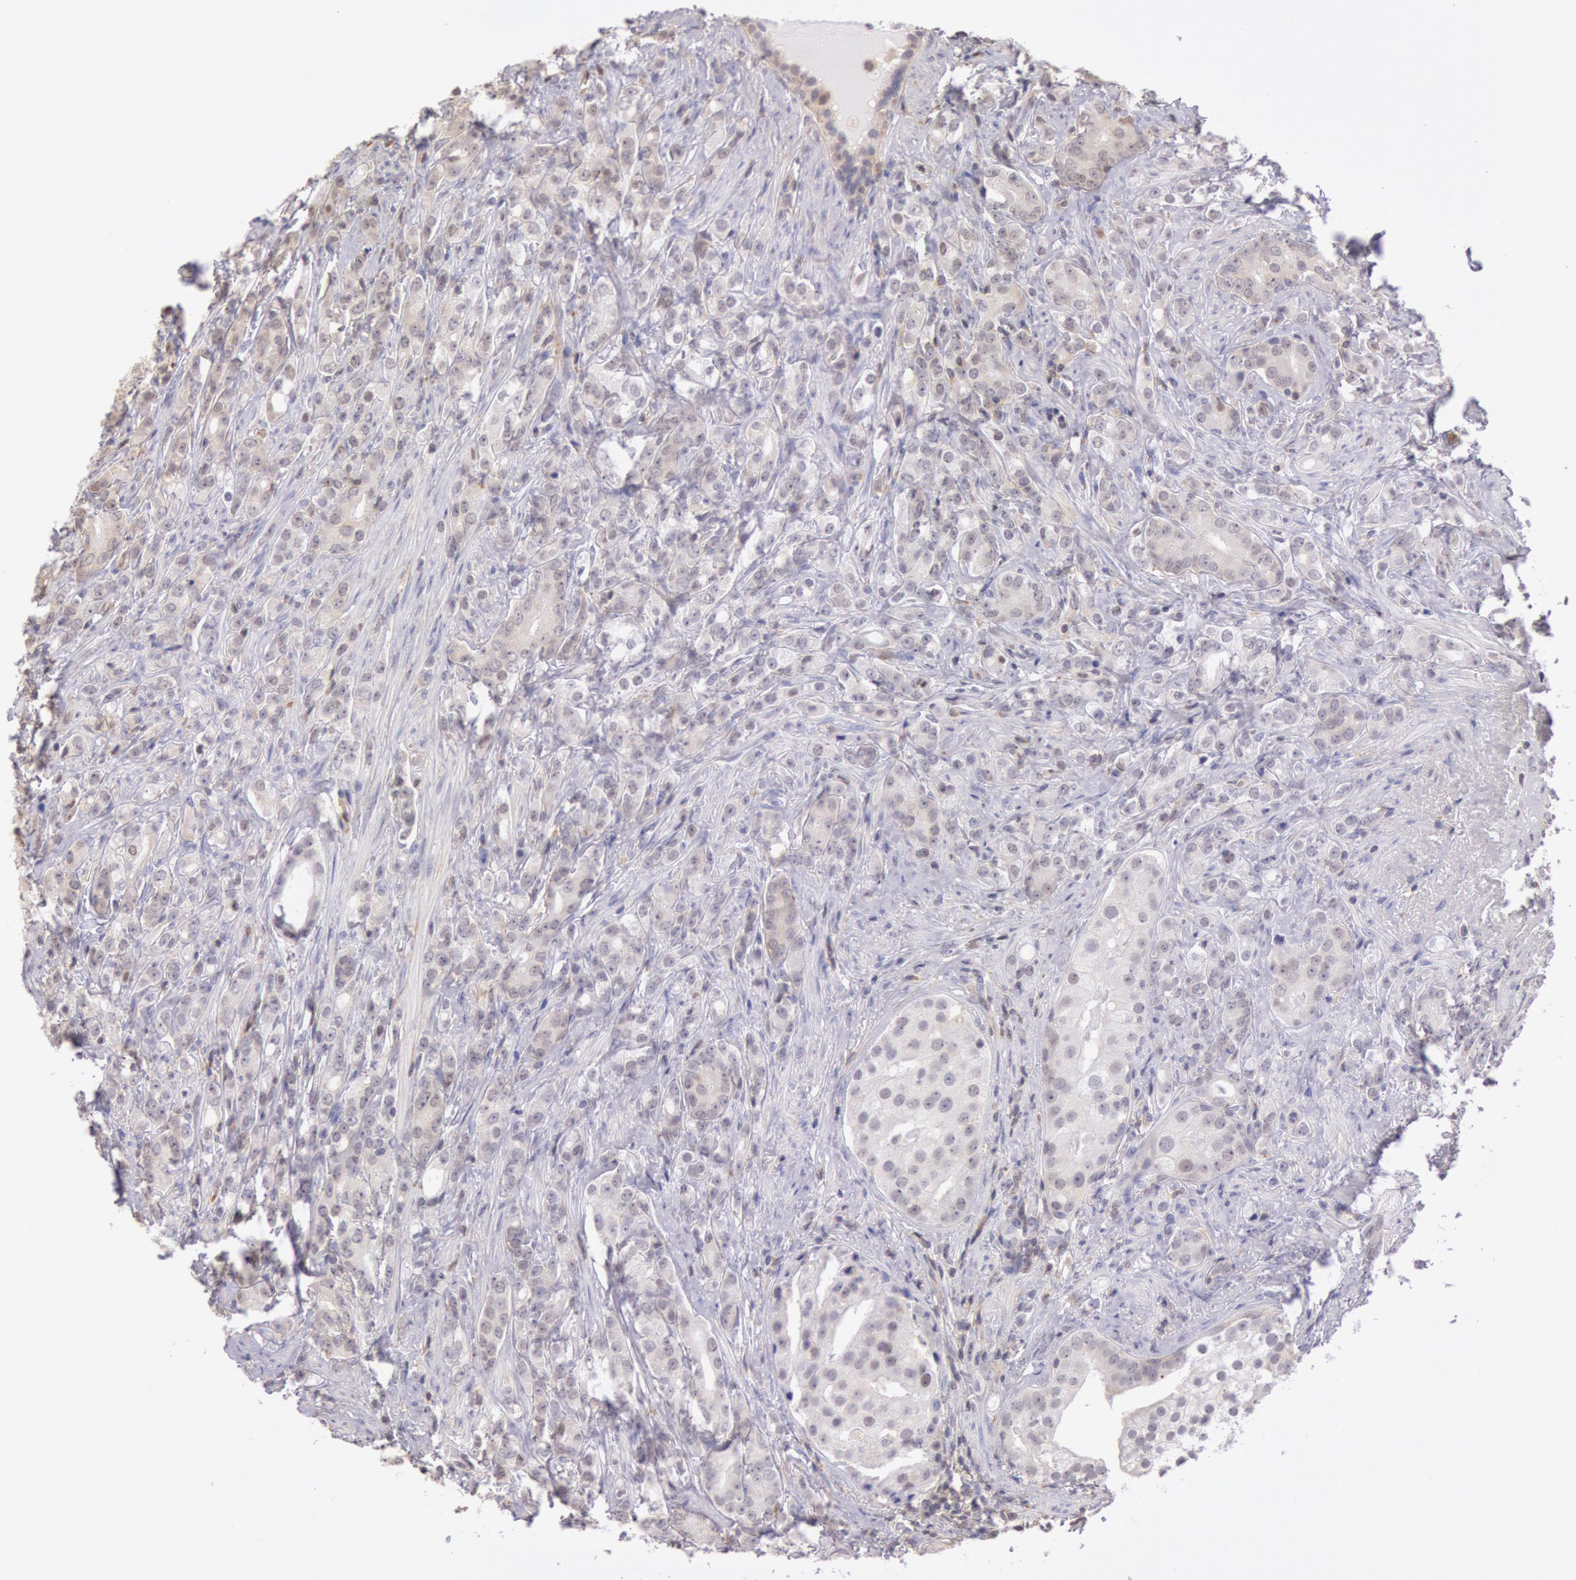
{"staining": {"intensity": "weak", "quantity": "<25%", "location": "cytoplasmic/membranous,nuclear"}, "tissue": "prostate cancer", "cell_type": "Tumor cells", "image_type": "cancer", "snomed": [{"axis": "morphology", "description": "Adenocarcinoma, Medium grade"}, {"axis": "topography", "description": "Prostate"}], "caption": "Immunohistochemistry photomicrograph of neoplastic tissue: medium-grade adenocarcinoma (prostate) stained with DAB reveals no significant protein positivity in tumor cells.", "gene": "HIF1A", "patient": {"sex": "male", "age": 59}}